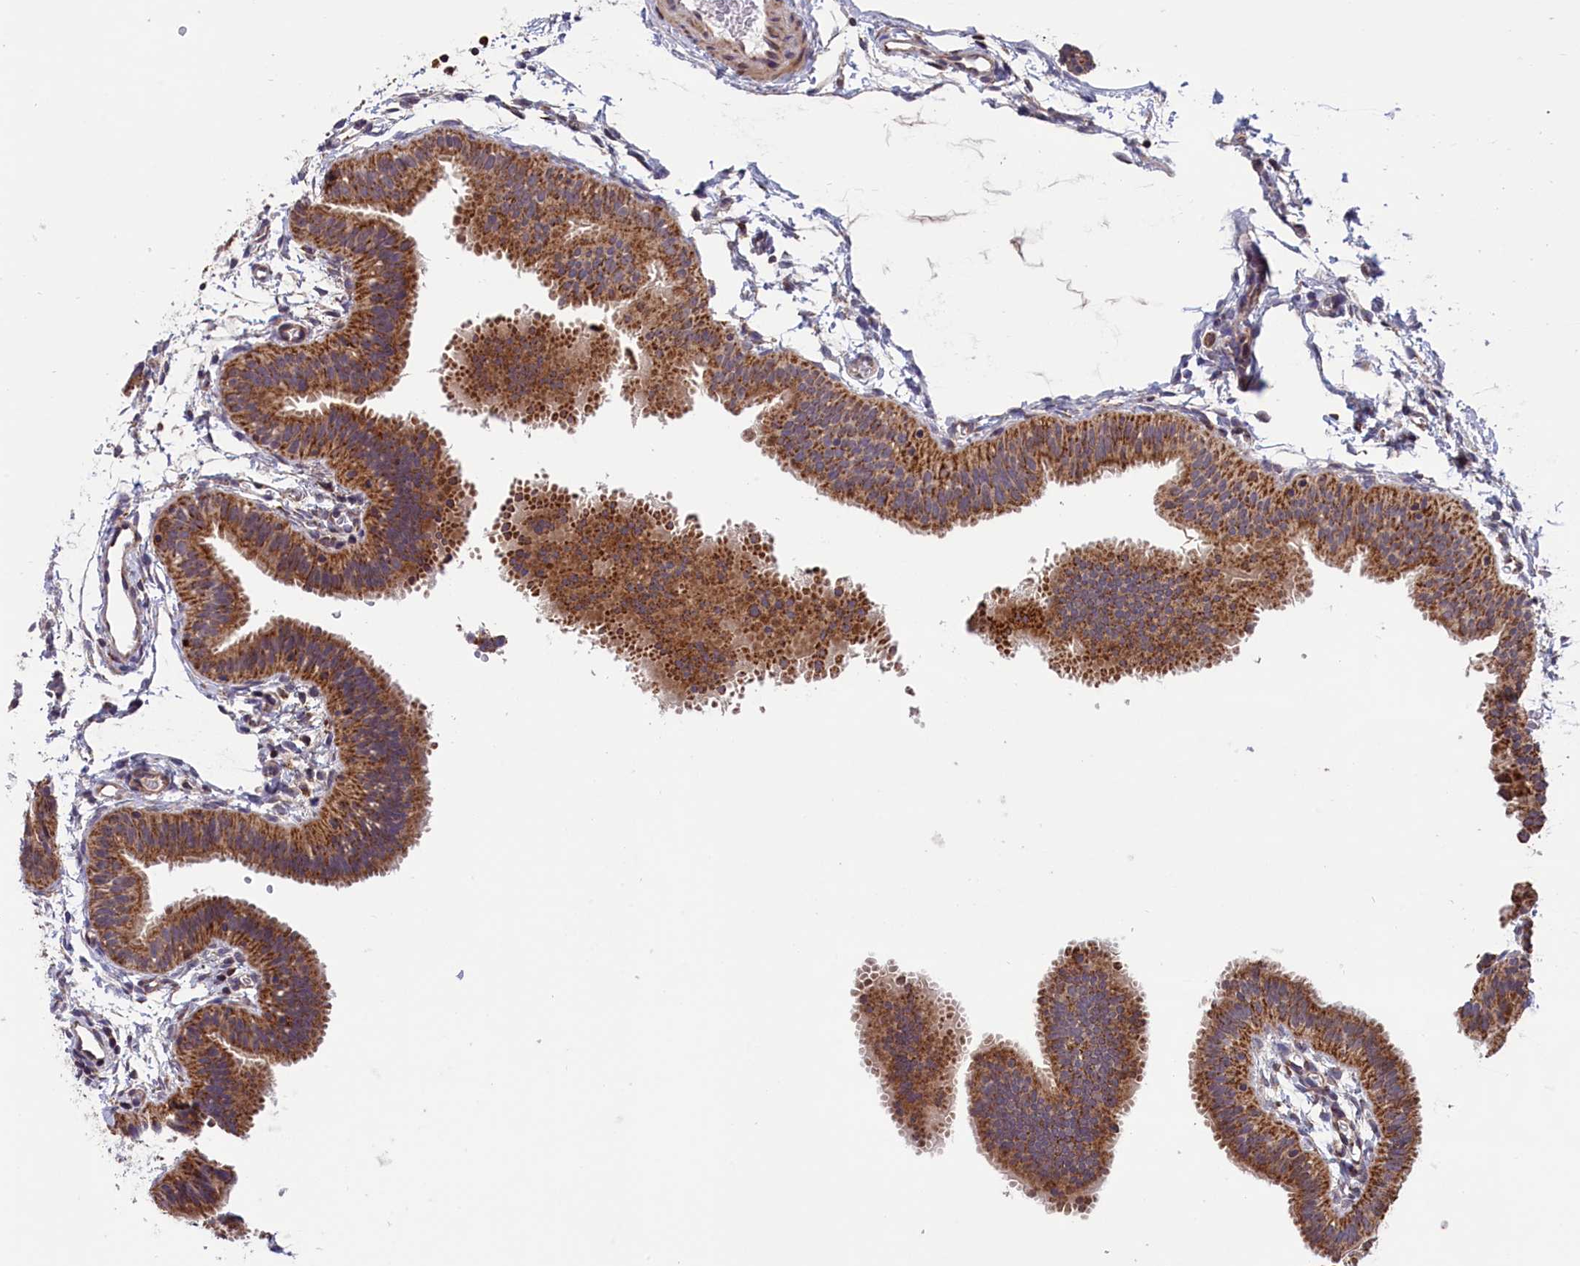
{"staining": {"intensity": "moderate", "quantity": ">75%", "location": "cytoplasmic/membranous"}, "tissue": "fallopian tube", "cell_type": "Glandular cells", "image_type": "normal", "snomed": [{"axis": "morphology", "description": "Normal tissue, NOS"}, {"axis": "topography", "description": "Fallopian tube"}], "caption": "Unremarkable fallopian tube displays moderate cytoplasmic/membranous expression in approximately >75% of glandular cells The staining was performed using DAB (3,3'-diaminobenzidine), with brown indicating positive protein expression. Nuclei are stained blue with hematoxylin..", "gene": "TIMM44", "patient": {"sex": "female", "age": 35}}